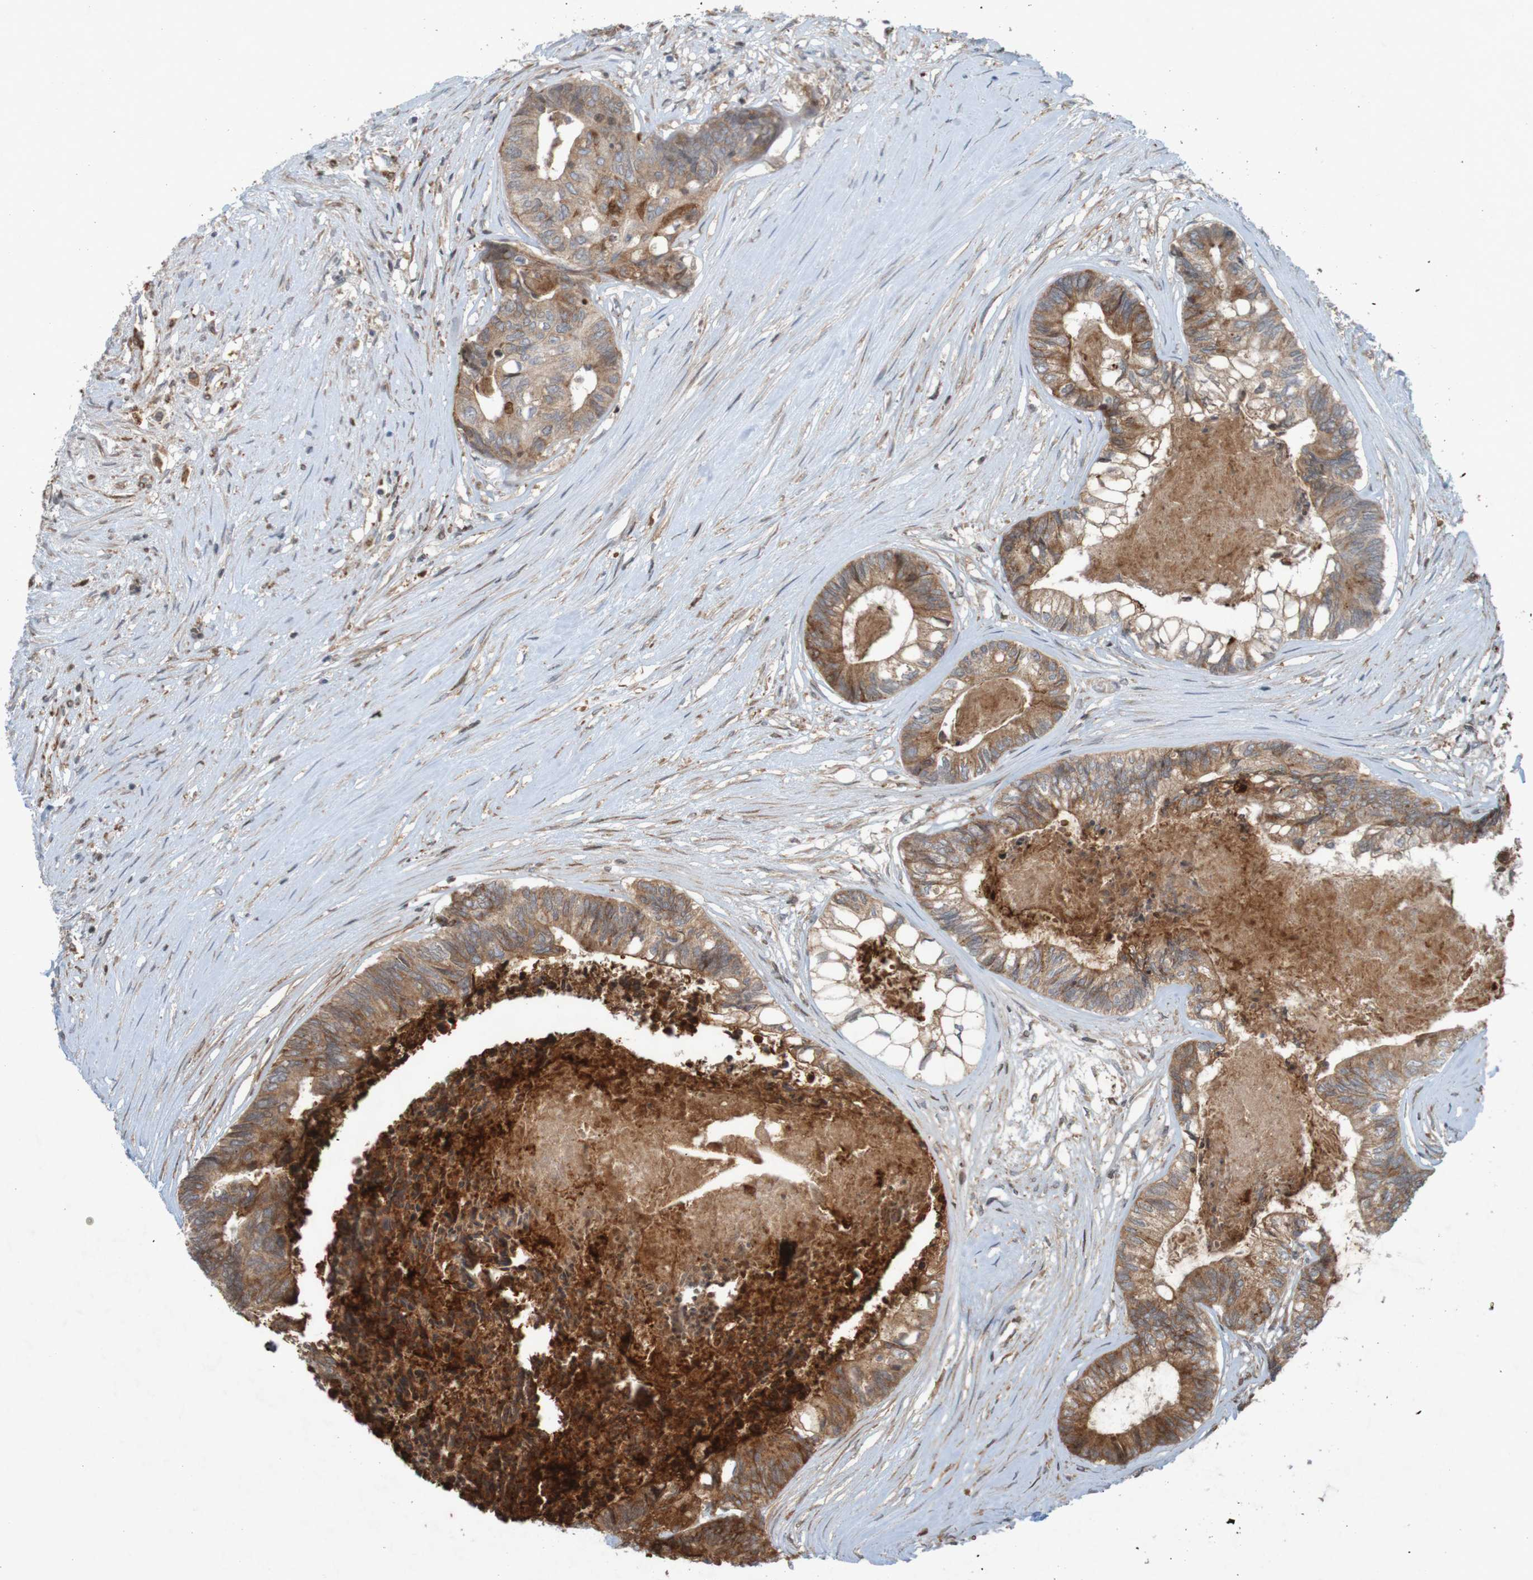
{"staining": {"intensity": "moderate", "quantity": ">75%", "location": "cytoplasmic/membranous"}, "tissue": "colorectal cancer", "cell_type": "Tumor cells", "image_type": "cancer", "snomed": [{"axis": "morphology", "description": "Adenocarcinoma, NOS"}, {"axis": "topography", "description": "Rectum"}], "caption": "Colorectal cancer stained with DAB immunohistochemistry (IHC) exhibits medium levels of moderate cytoplasmic/membranous expression in about >75% of tumor cells. Nuclei are stained in blue.", "gene": "GUCY1A1", "patient": {"sex": "male", "age": 63}}